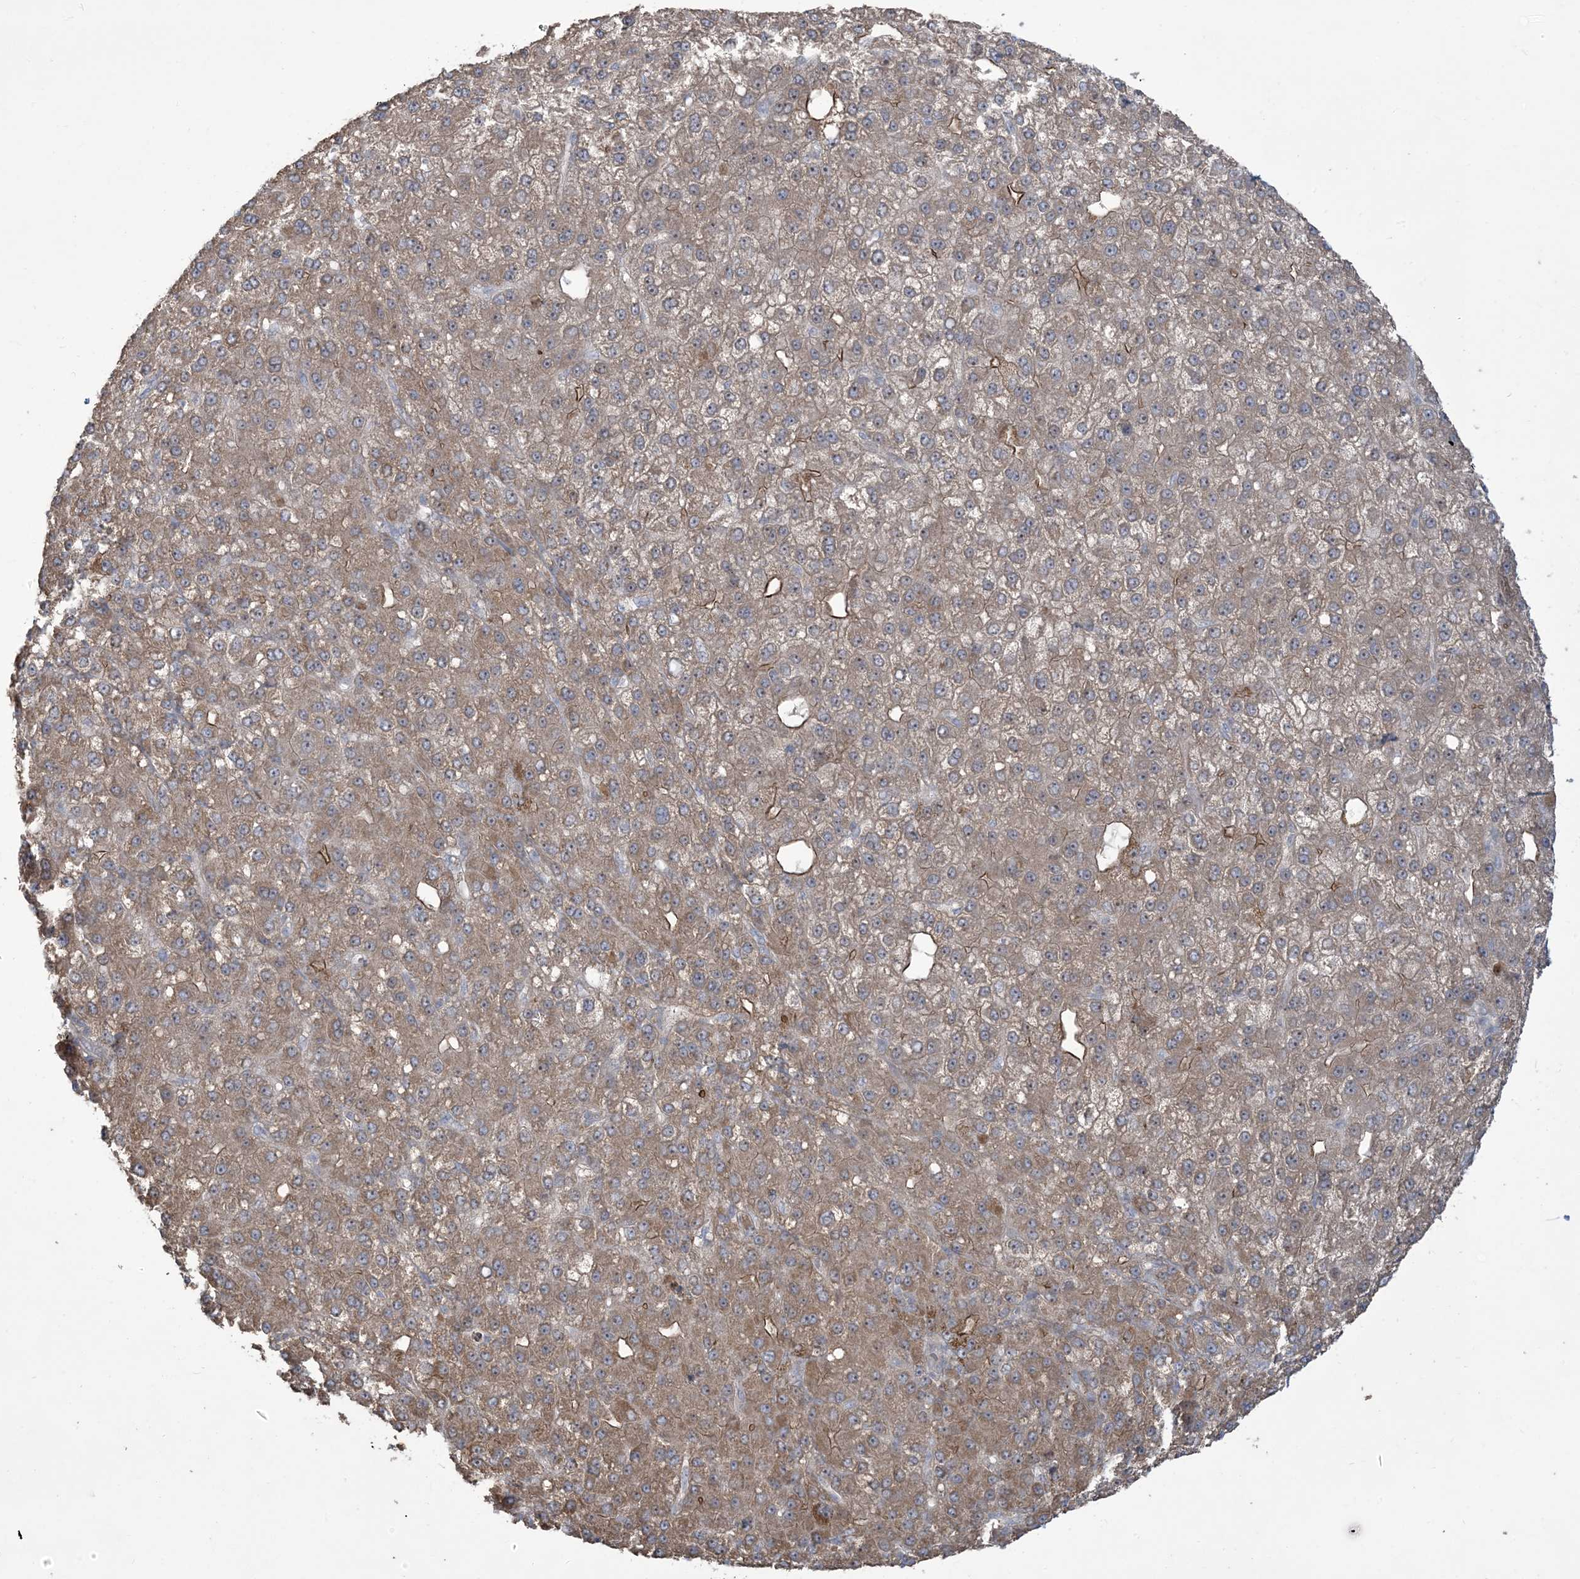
{"staining": {"intensity": "weak", "quantity": "25%-75%", "location": "cytoplasmic/membranous"}, "tissue": "liver cancer", "cell_type": "Tumor cells", "image_type": "cancer", "snomed": [{"axis": "morphology", "description": "Carcinoma, Hepatocellular, NOS"}, {"axis": "topography", "description": "Liver"}], "caption": "IHC micrograph of human liver cancer (hepatocellular carcinoma) stained for a protein (brown), which displays low levels of weak cytoplasmic/membranous positivity in approximately 25%-75% of tumor cells.", "gene": "KLHL18", "patient": {"sex": "male", "age": 67}}